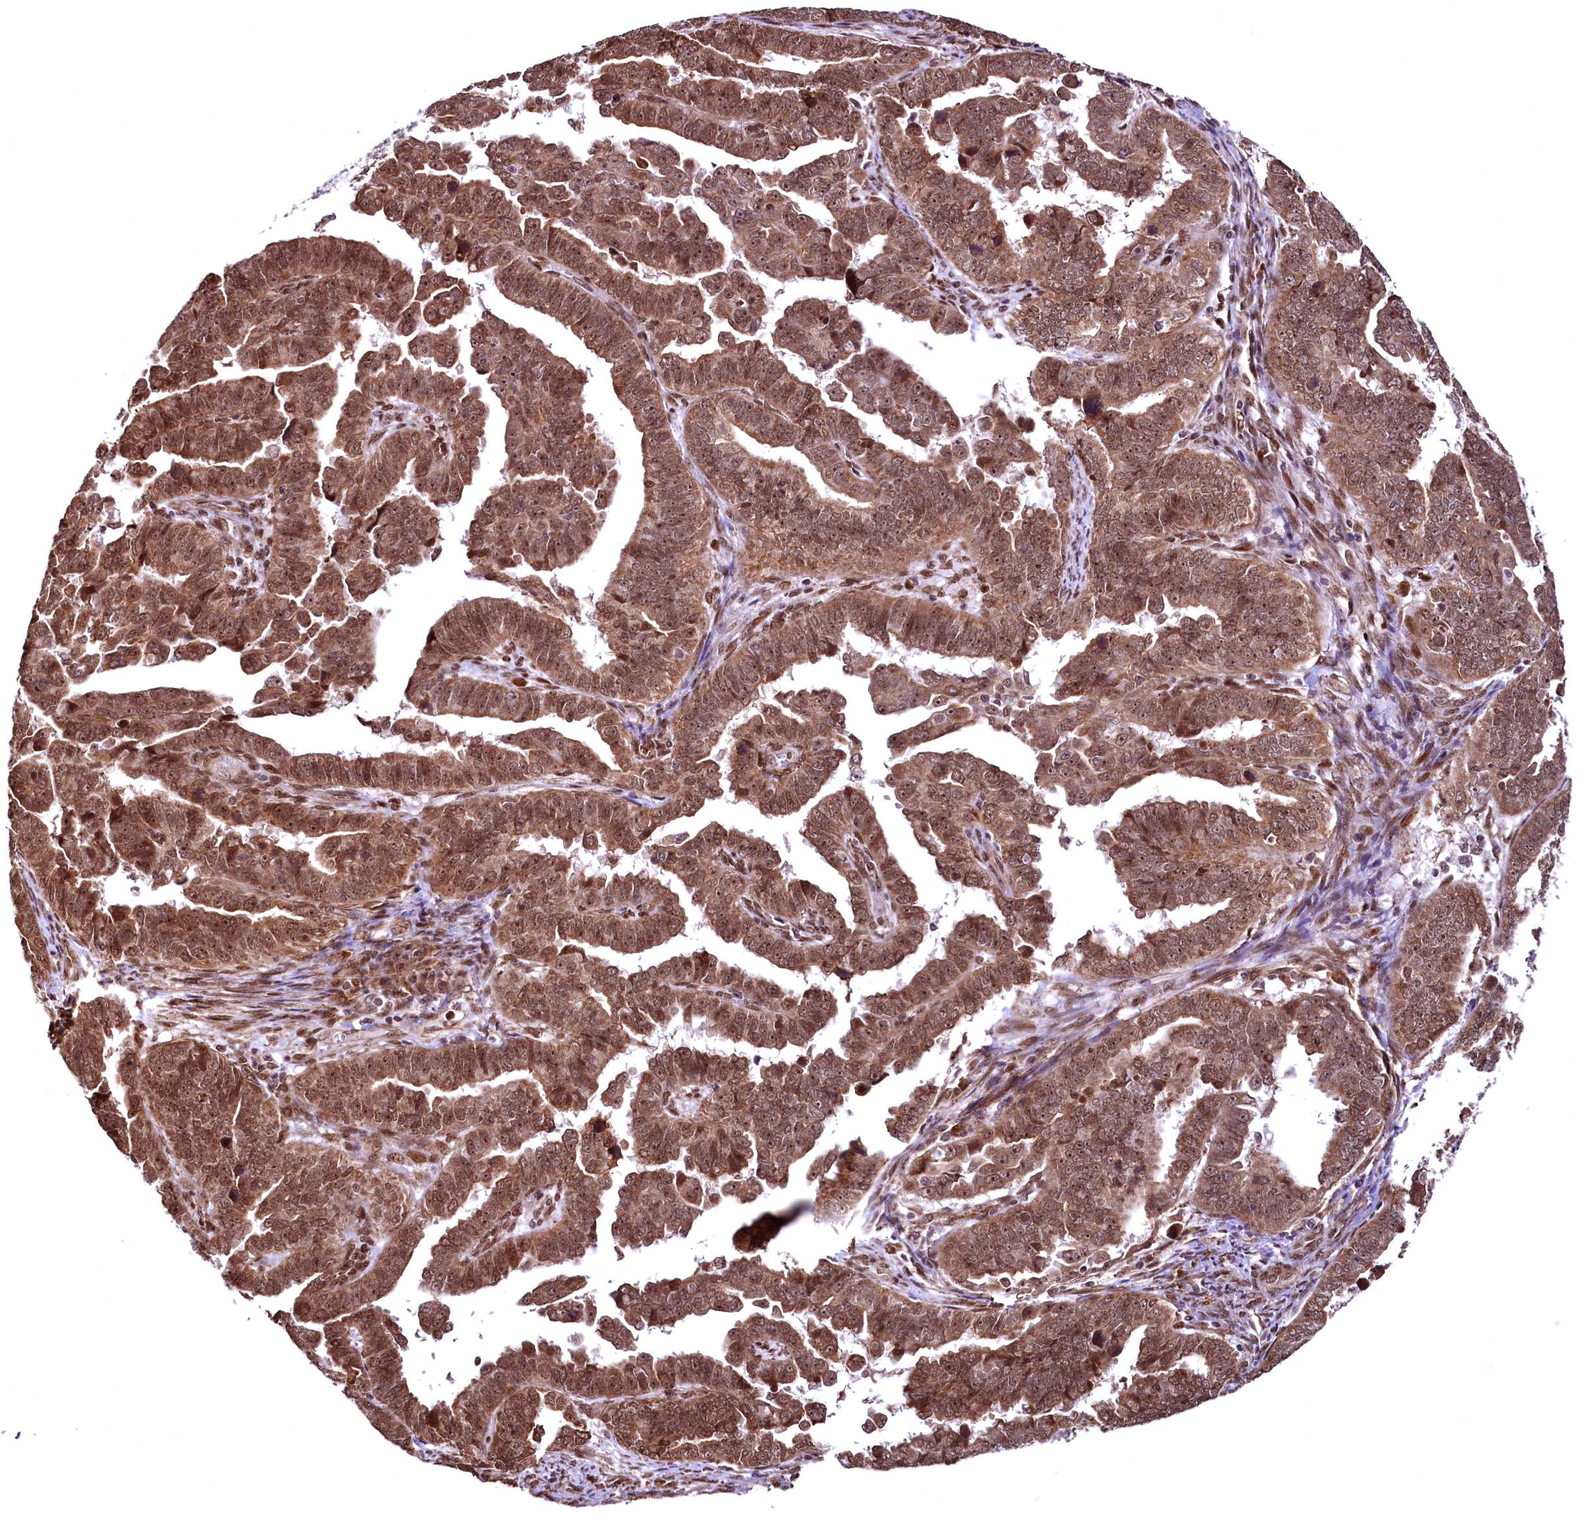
{"staining": {"intensity": "strong", "quantity": ">75%", "location": "cytoplasmic/membranous,nuclear"}, "tissue": "endometrial cancer", "cell_type": "Tumor cells", "image_type": "cancer", "snomed": [{"axis": "morphology", "description": "Adenocarcinoma, NOS"}, {"axis": "topography", "description": "Endometrium"}], "caption": "Tumor cells show high levels of strong cytoplasmic/membranous and nuclear staining in about >75% of cells in endometrial adenocarcinoma.", "gene": "PDS5B", "patient": {"sex": "female", "age": 75}}